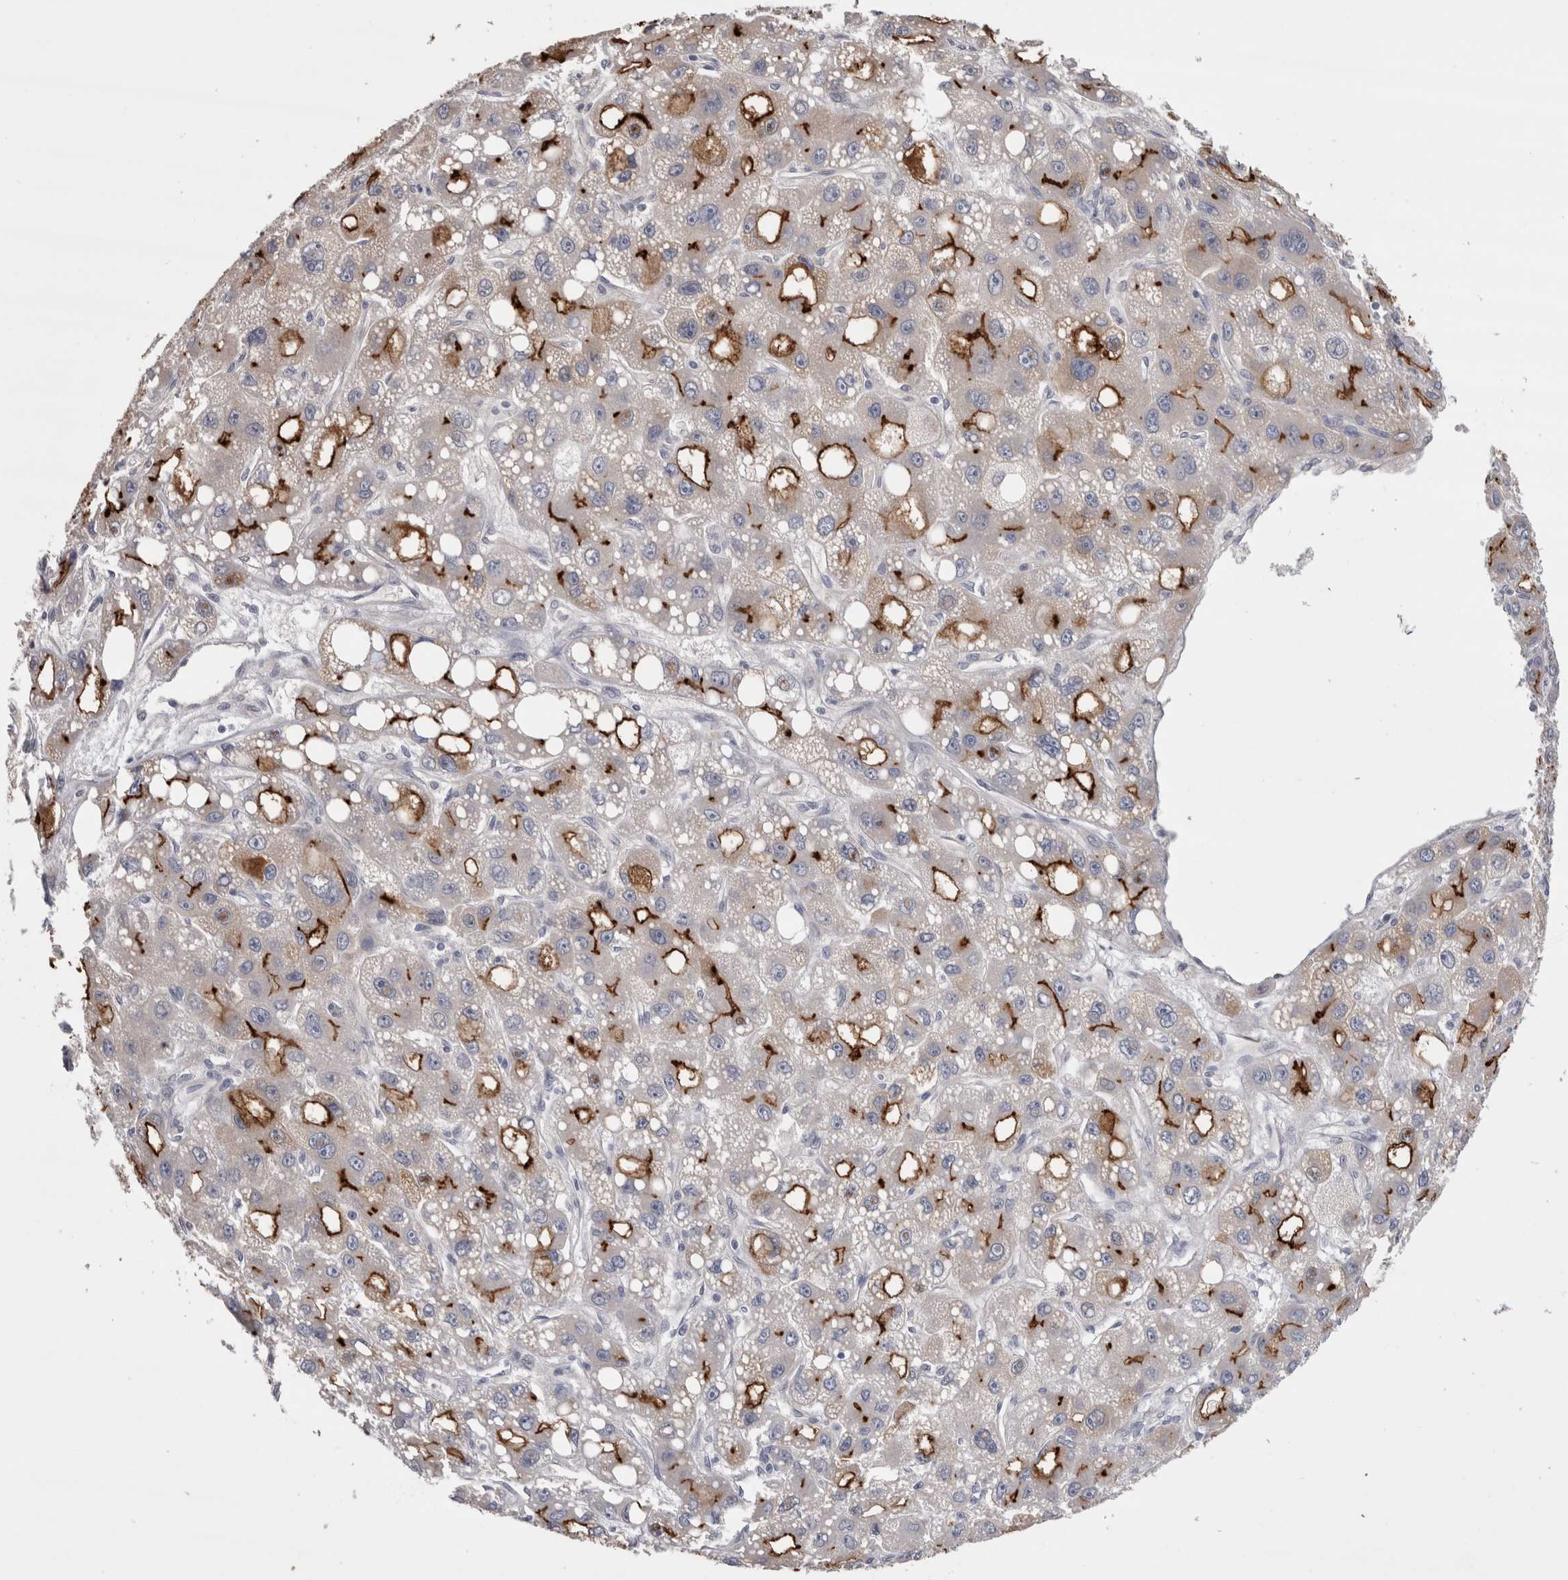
{"staining": {"intensity": "strong", "quantity": "25%-75%", "location": "cytoplasmic/membranous"}, "tissue": "liver cancer", "cell_type": "Tumor cells", "image_type": "cancer", "snomed": [{"axis": "morphology", "description": "Carcinoma, Hepatocellular, NOS"}, {"axis": "topography", "description": "Liver"}], "caption": "Protein staining shows strong cytoplasmic/membranous staining in about 25%-75% of tumor cells in hepatocellular carcinoma (liver). The protein of interest is shown in brown color, while the nuclei are stained blue.", "gene": "CDHR5", "patient": {"sex": "male", "age": 55}}